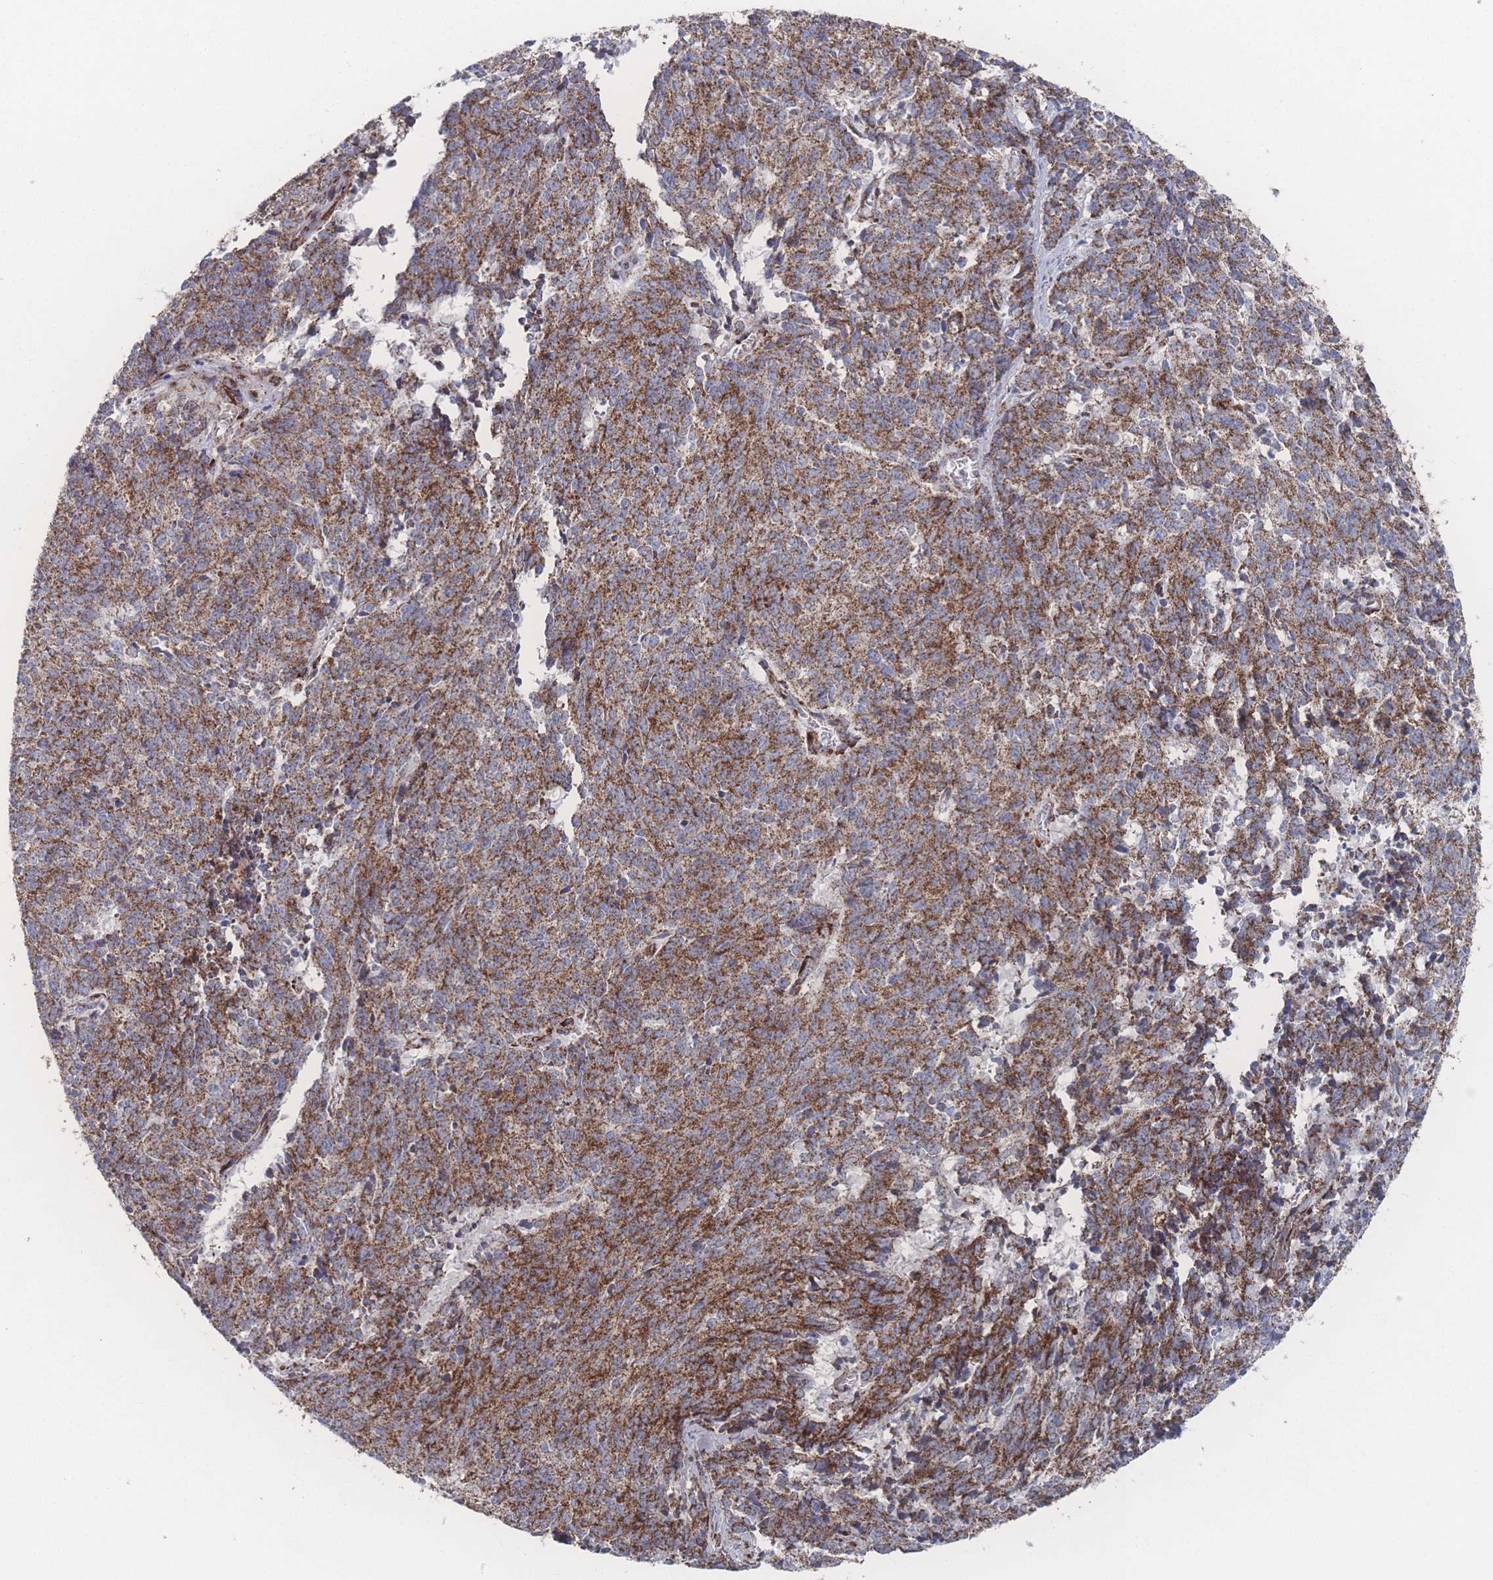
{"staining": {"intensity": "strong", "quantity": ">75%", "location": "cytoplasmic/membranous"}, "tissue": "cervical cancer", "cell_type": "Tumor cells", "image_type": "cancer", "snomed": [{"axis": "morphology", "description": "Squamous cell carcinoma, NOS"}, {"axis": "topography", "description": "Cervix"}], "caption": "Tumor cells show strong cytoplasmic/membranous expression in approximately >75% of cells in cervical cancer. The staining is performed using DAB (3,3'-diaminobenzidine) brown chromogen to label protein expression. The nuclei are counter-stained blue using hematoxylin.", "gene": "PEX14", "patient": {"sex": "female", "age": 29}}